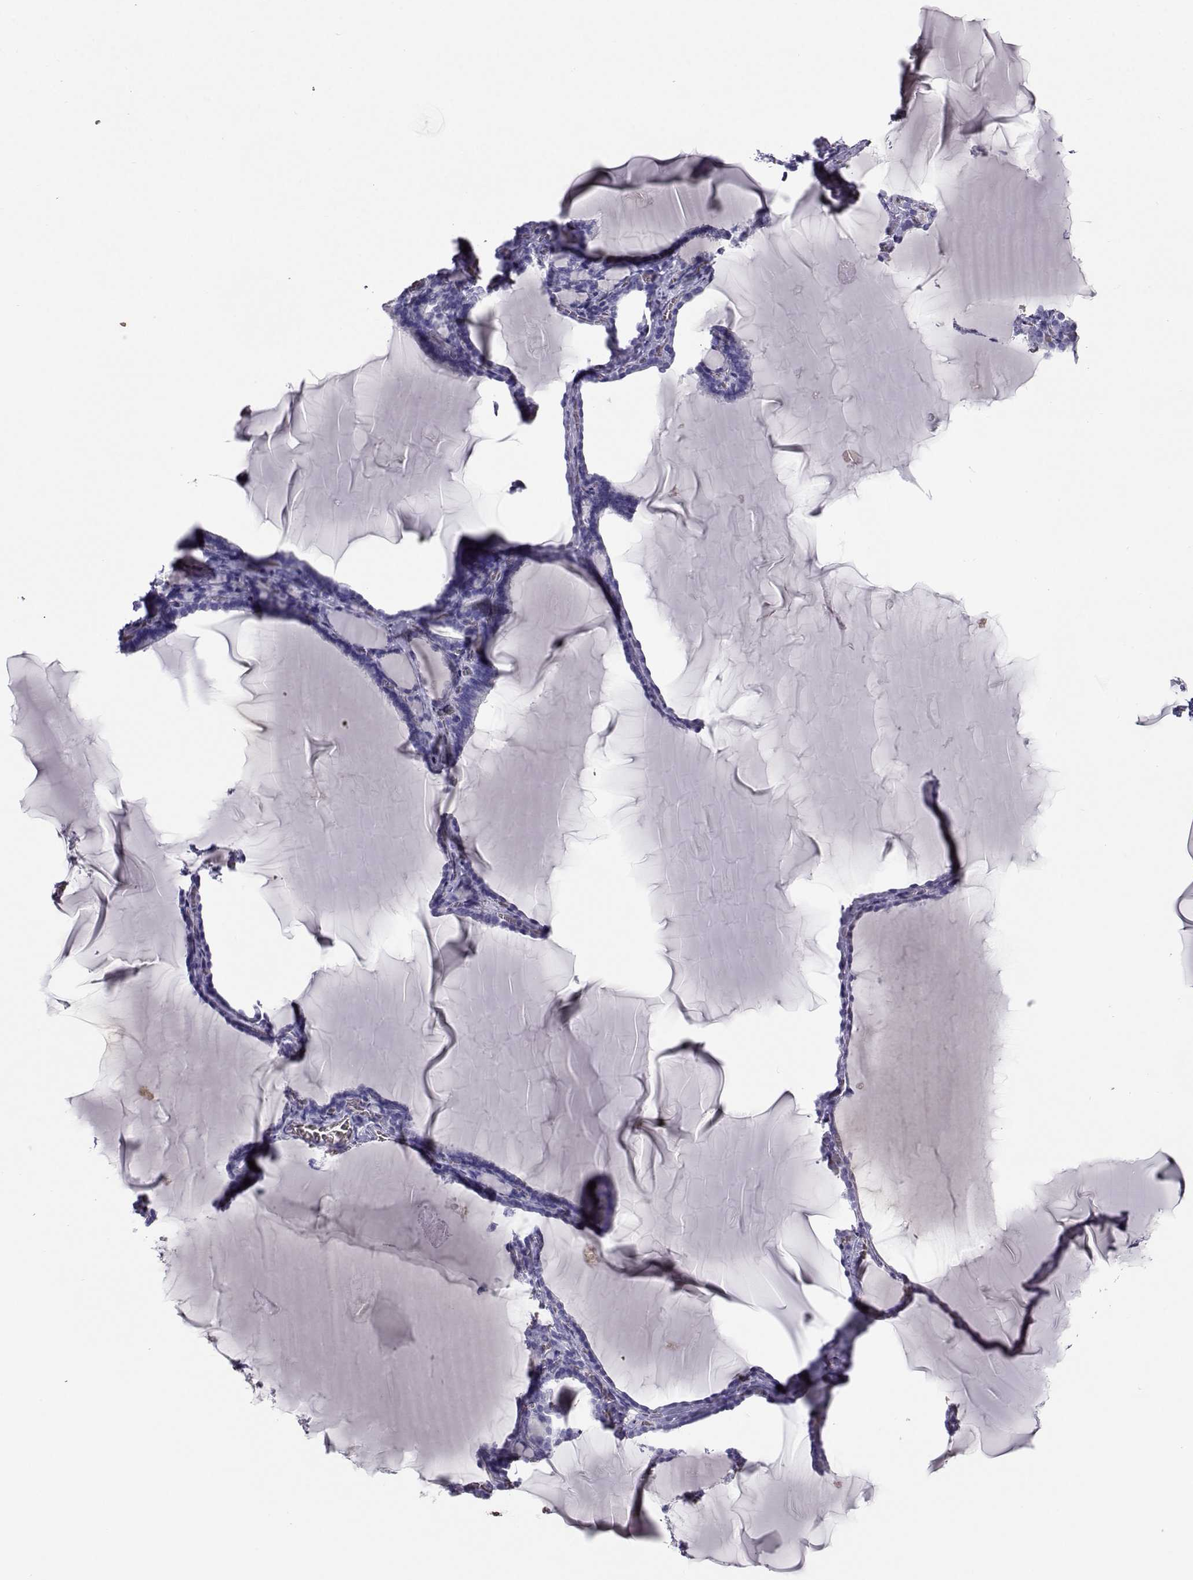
{"staining": {"intensity": "negative", "quantity": "none", "location": "none"}, "tissue": "thyroid gland", "cell_type": "Glandular cells", "image_type": "normal", "snomed": [{"axis": "morphology", "description": "Normal tissue, NOS"}, {"axis": "morphology", "description": "Hyperplasia, NOS"}, {"axis": "topography", "description": "Thyroid gland"}], "caption": "This photomicrograph is of benign thyroid gland stained with immunohistochemistry to label a protein in brown with the nuclei are counter-stained blue. There is no positivity in glandular cells. (Brightfield microscopy of DAB (3,3'-diaminobenzidine) immunohistochemistry (IHC) at high magnification).", "gene": "CLUL1", "patient": {"sex": "female", "age": 27}}